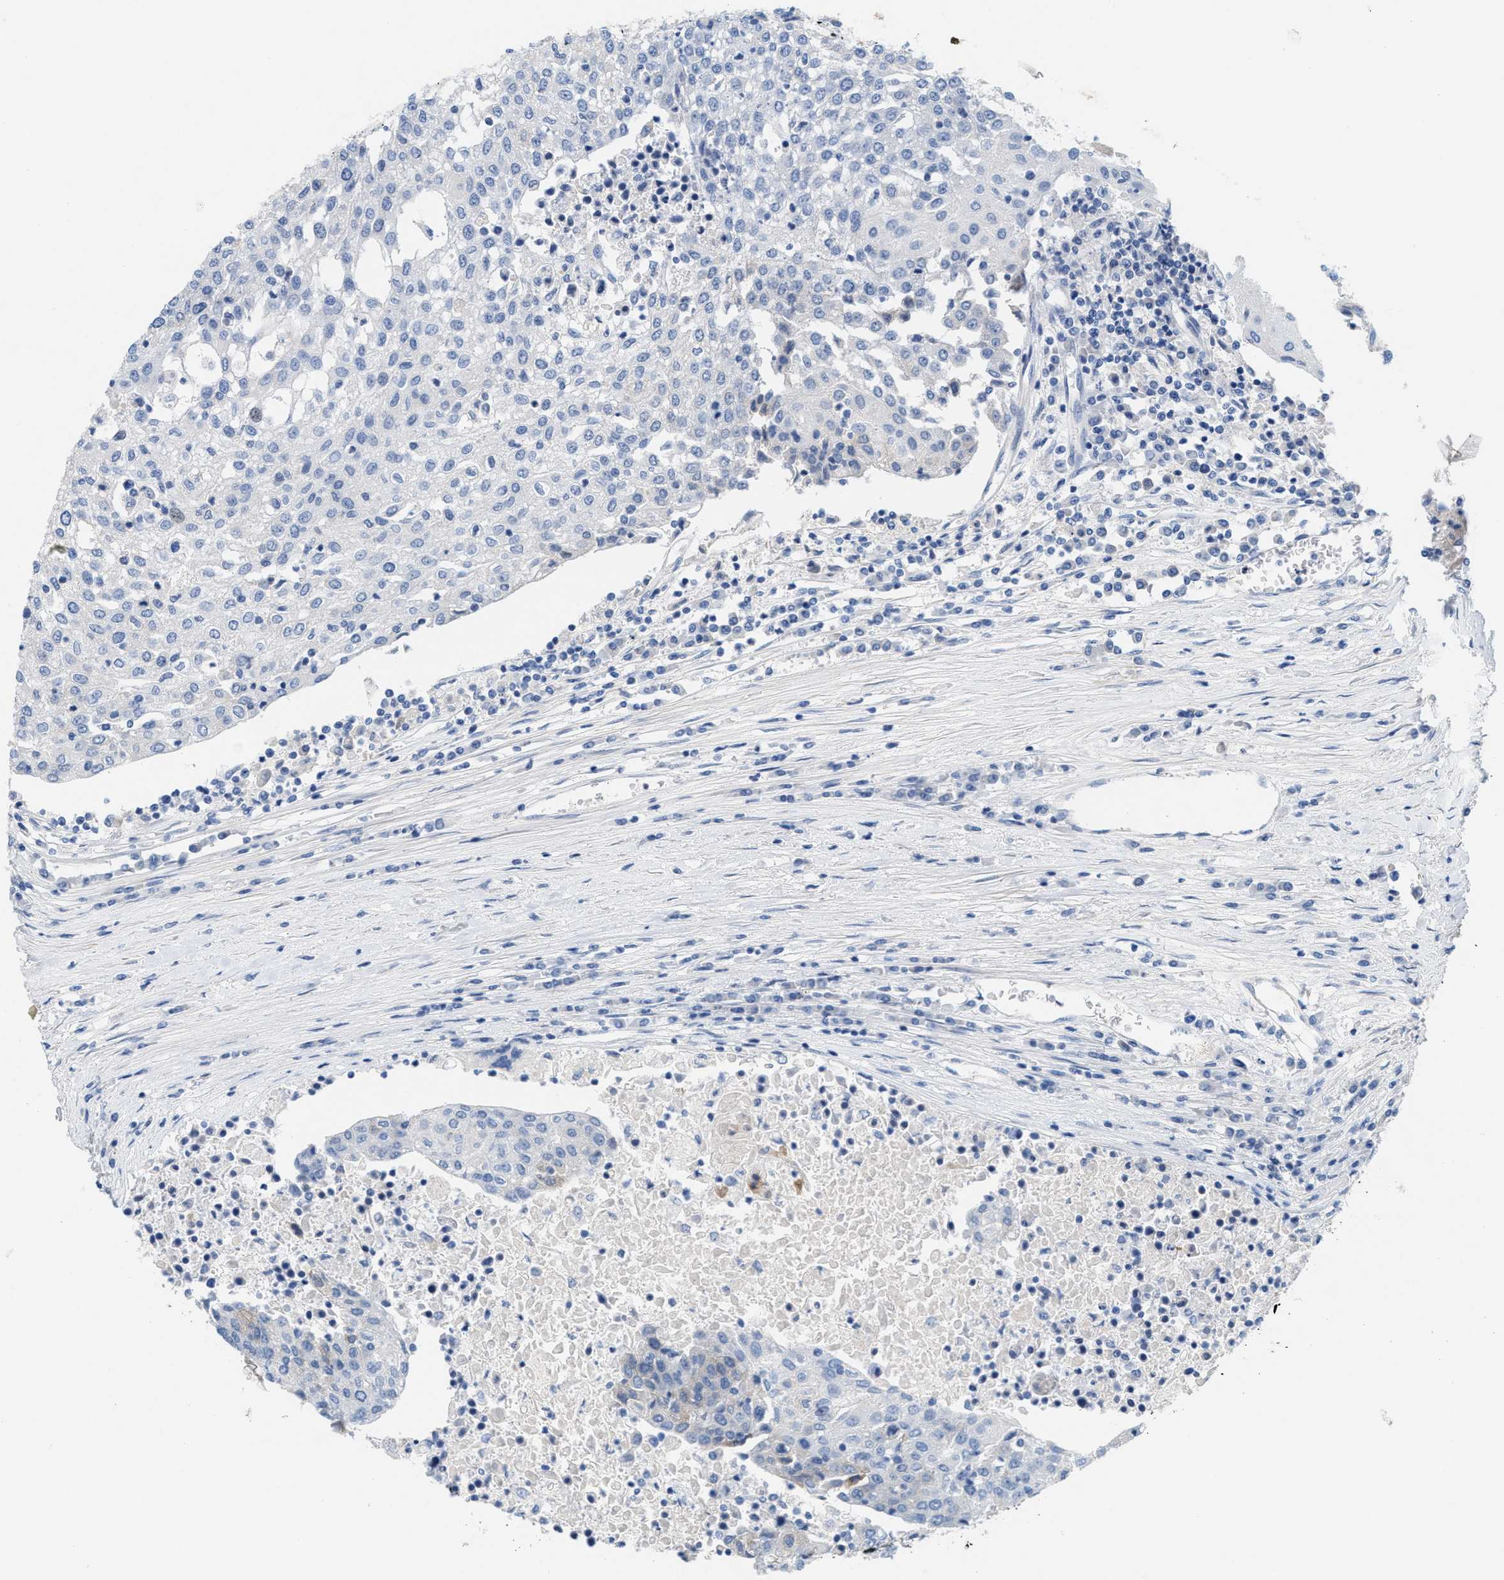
{"staining": {"intensity": "negative", "quantity": "none", "location": "none"}, "tissue": "urothelial cancer", "cell_type": "Tumor cells", "image_type": "cancer", "snomed": [{"axis": "morphology", "description": "Urothelial carcinoma, High grade"}, {"axis": "topography", "description": "Urinary bladder"}], "caption": "High magnification brightfield microscopy of high-grade urothelial carcinoma stained with DAB (3,3'-diaminobenzidine) (brown) and counterstained with hematoxylin (blue): tumor cells show no significant staining.", "gene": "CPA2", "patient": {"sex": "female", "age": 85}}